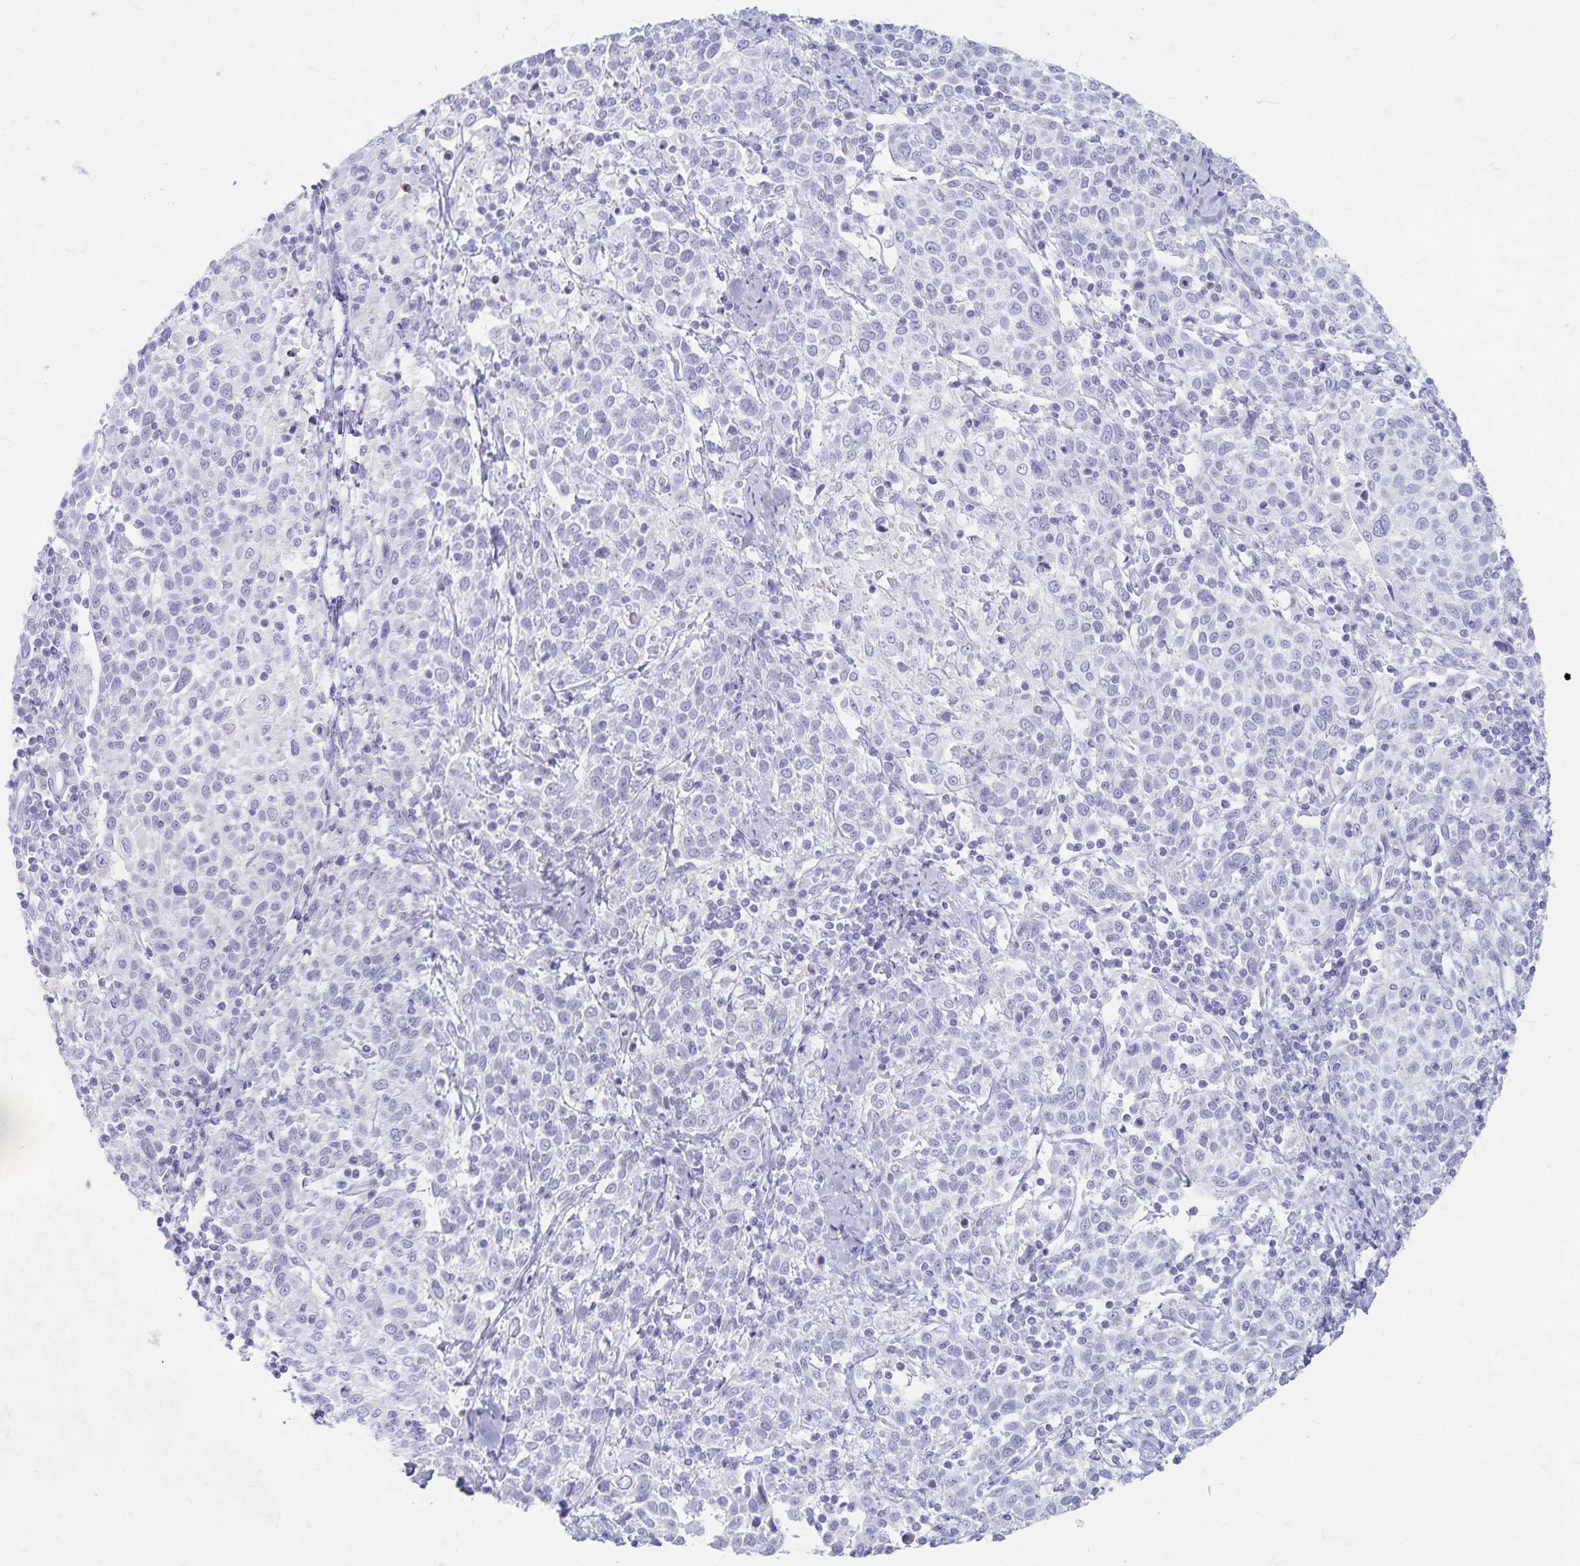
{"staining": {"intensity": "negative", "quantity": "none", "location": "none"}, "tissue": "cervical cancer", "cell_type": "Tumor cells", "image_type": "cancer", "snomed": [{"axis": "morphology", "description": "Squamous cell carcinoma, NOS"}, {"axis": "topography", "description": "Cervix"}], "caption": "This photomicrograph is of cervical squamous cell carcinoma stained with immunohistochemistry (IHC) to label a protein in brown with the nuclei are counter-stained blue. There is no staining in tumor cells.", "gene": "GPBAR1", "patient": {"sex": "female", "age": 61}}